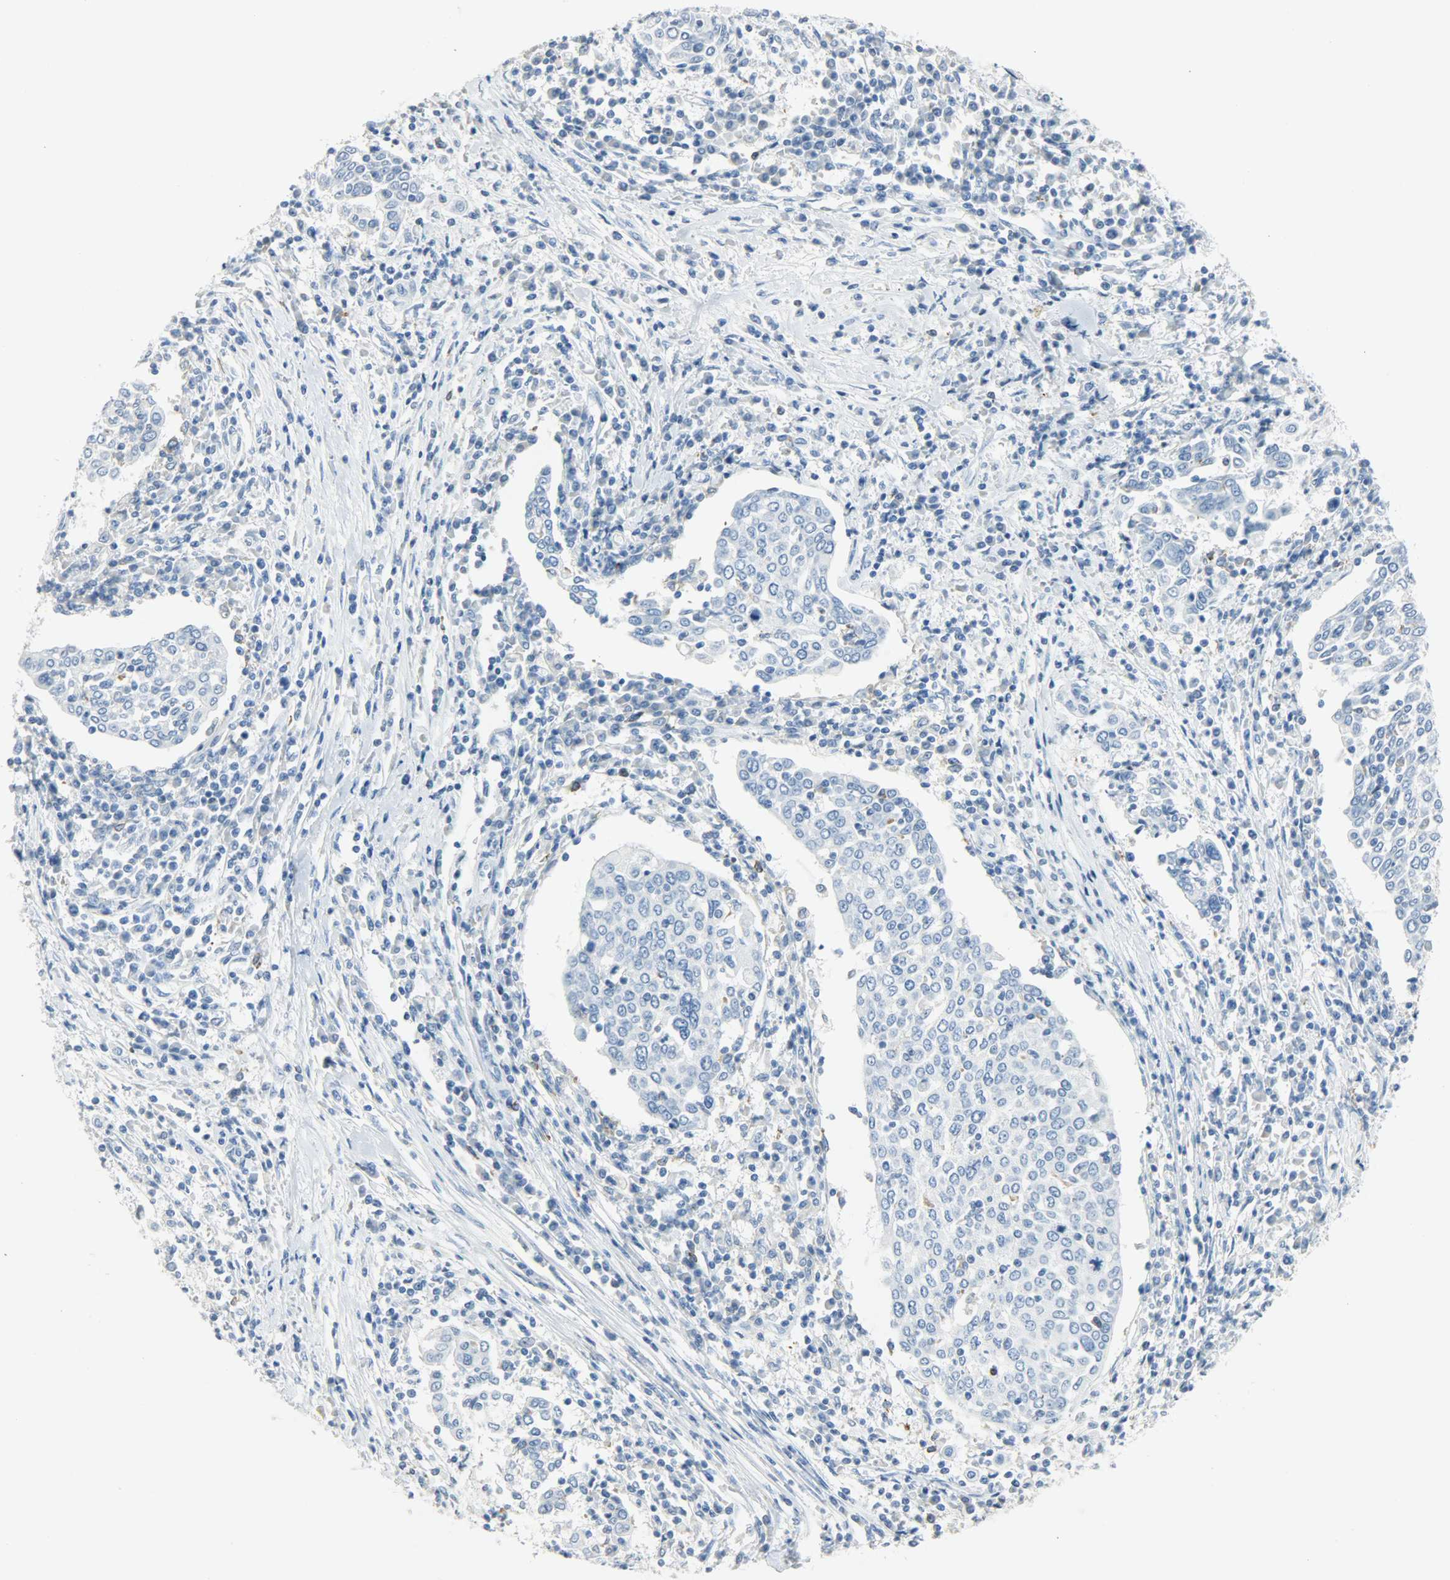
{"staining": {"intensity": "negative", "quantity": "none", "location": "none"}, "tissue": "cervical cancer", "cell_type": "Tumor cells", "image_type": "cancer", "snomed": [{"axis": "morphology", "description": "Squamous cell carcinoma, NOS"}, {"axis": "topography", "description": "Cervix"}], "caption": "This is an immunohistochemistry photomicrograph of human cervical cancer (squamous cell carcinoma). There is no staining in tumor cells.", "gene": "PTPN6", "patient": {"sex": "female", "age": 40}}